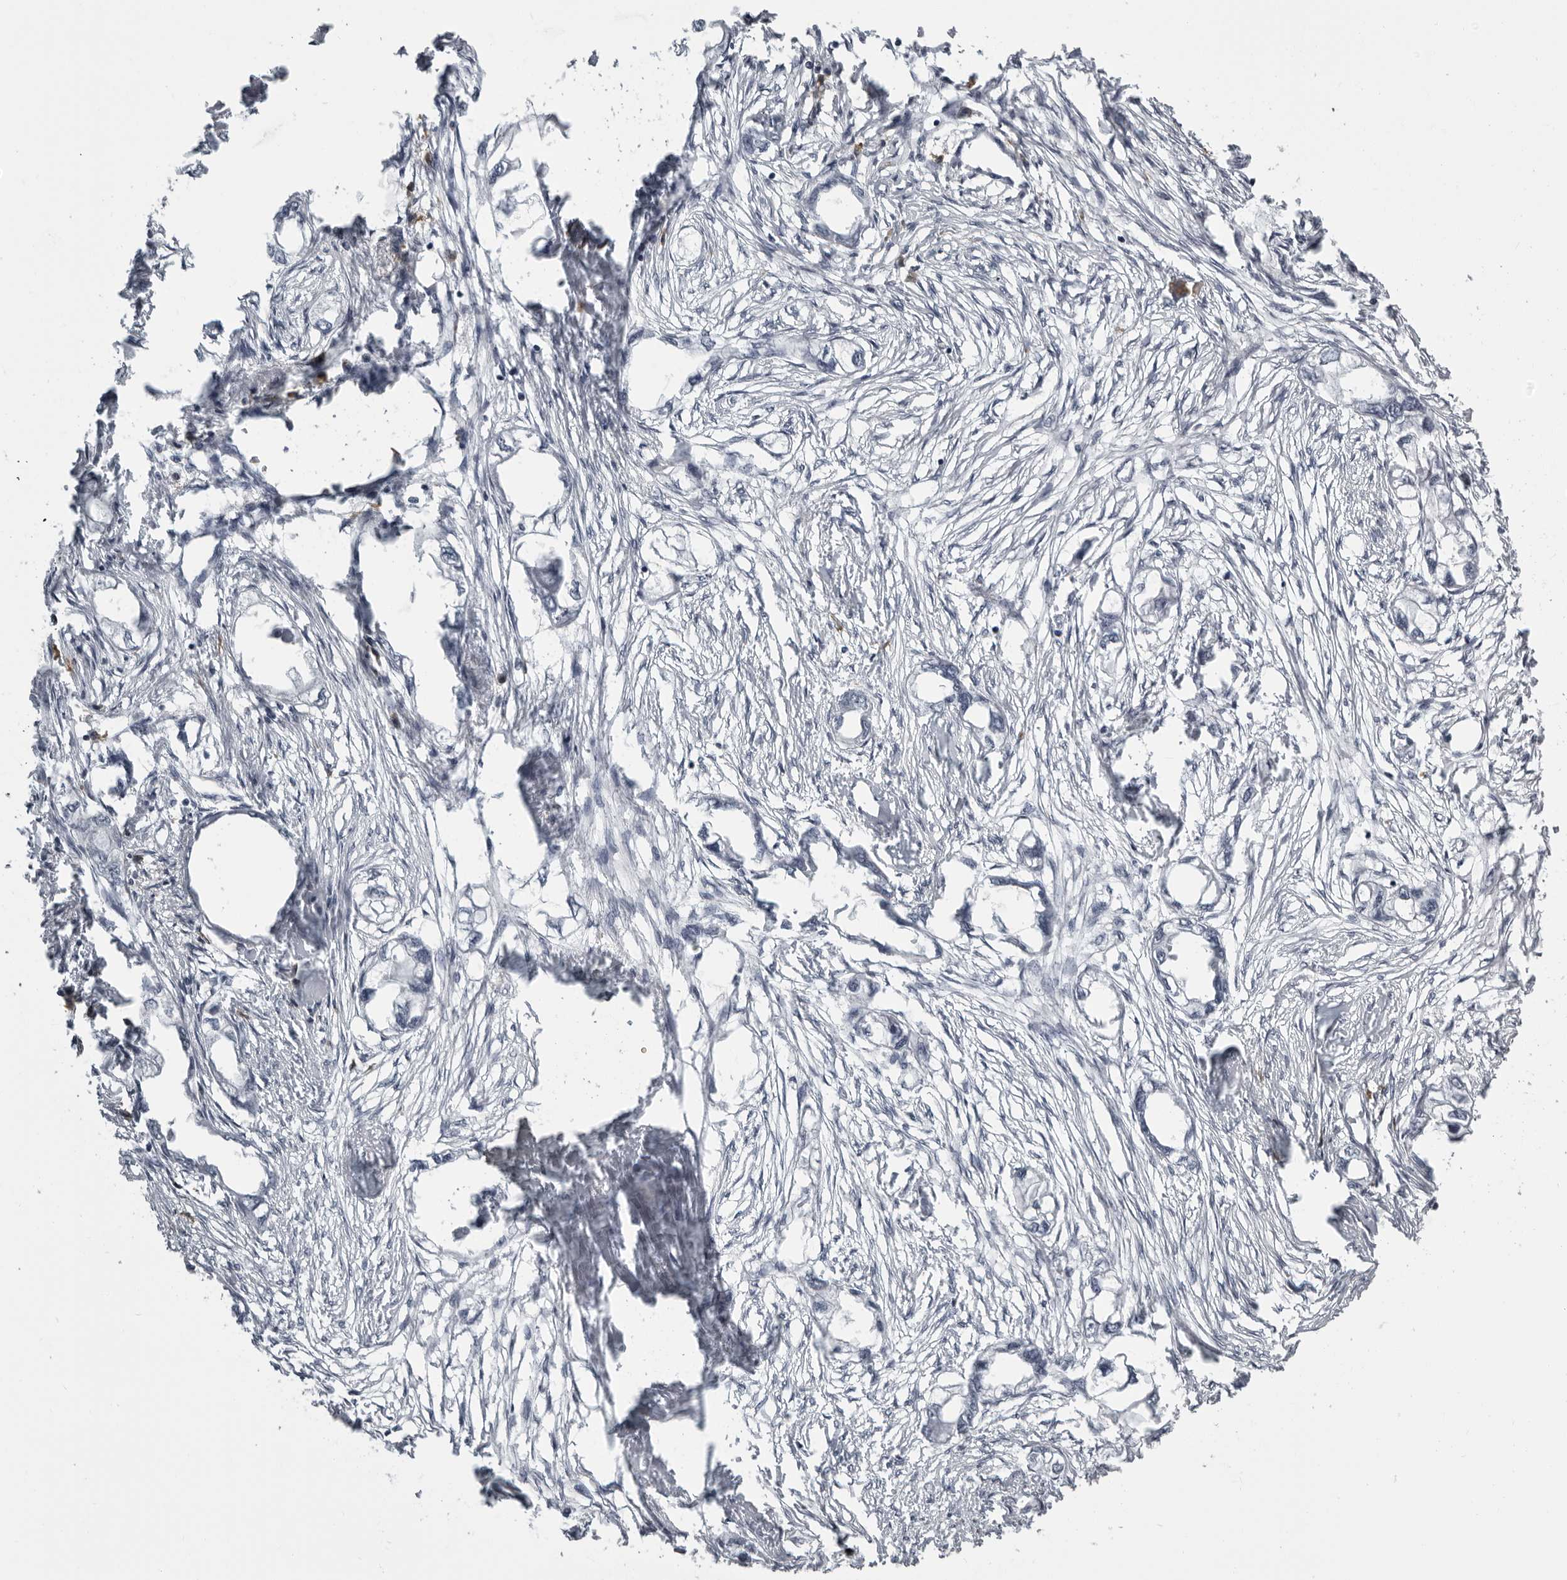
{"staining": {"intensity": "negative", "quantity": "none", "location": "none"}, "tissue": "endometrial cancer", "cell_type": "Tumor cells", "image_type": "cancer", "snomed": [{"axis": "morphology", "description": "Adenocarcinoma, NOS"}, {"axis": "morphology", "description": "Adenocarcinoma, metastatic, NOS"}, {"axis": "topography", "description": "Adipose tissue"}, {"axis": "topography", "description": "Endometrium"}], "caption": "The image reveals no staining of tumor cells in endometrial cancer.", "gene": "RTCA", "patient": {"sex": "female", "age": 67}}